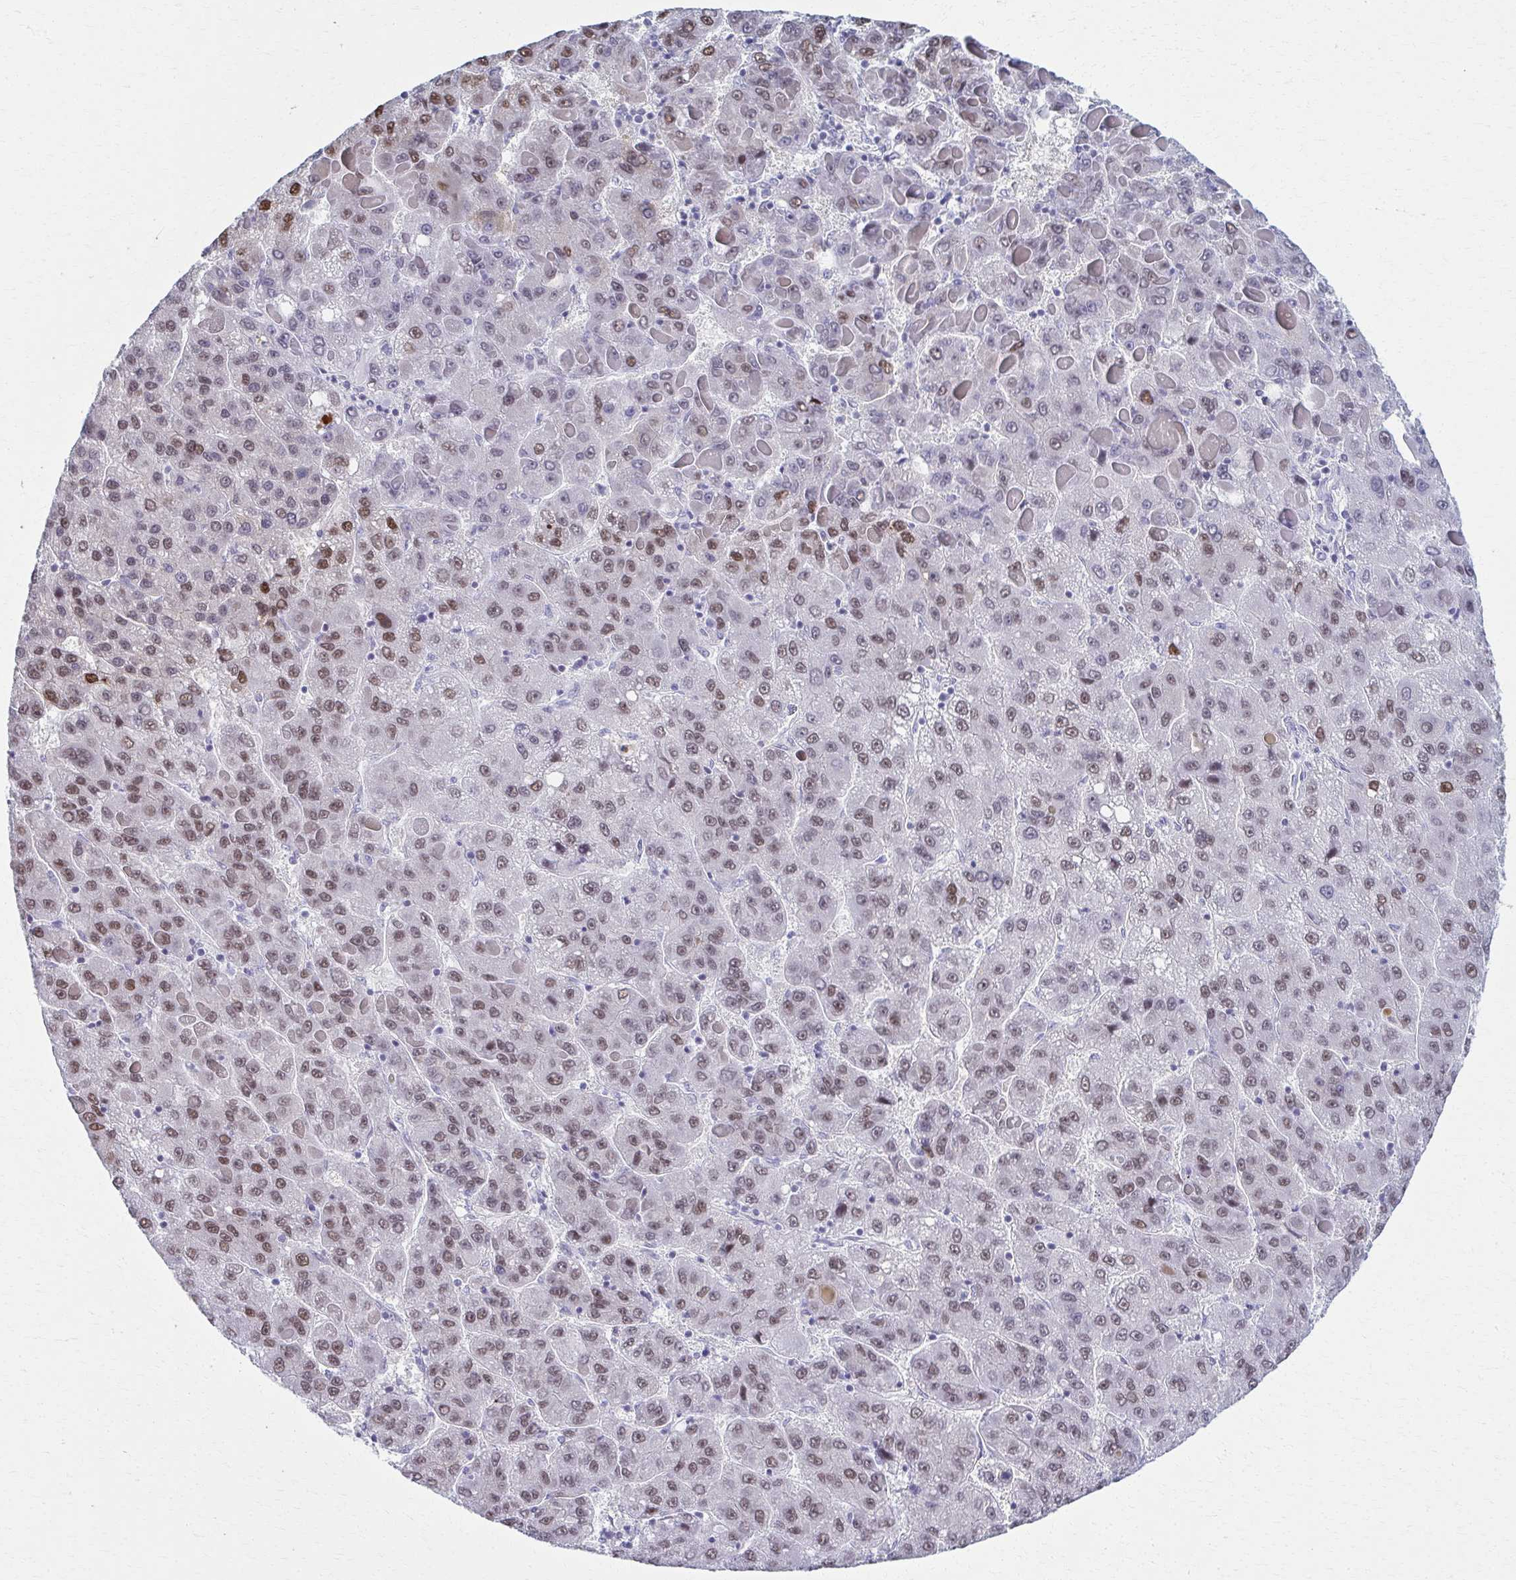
{"staining": {"intensity": "moderate", "quantity": ">75%", "location": "nuclear"}, "tissue": "liver cancer", "cell_type": "Tumor cells", "image_type": "cancer", "snomed": [{"axis": "morphology", "description": "Carcinoma, Hepatocellular, NOS"}, {"axis": "topography", "description": "Liver"}], "caption": "Immunohistochemical staining of human liver cancer shows medium levels of moderate nuclear protein expression in approximately >75% of tumor cells.", "gene": "SCLY", "patient": {"sex": "female", "age": 82}}